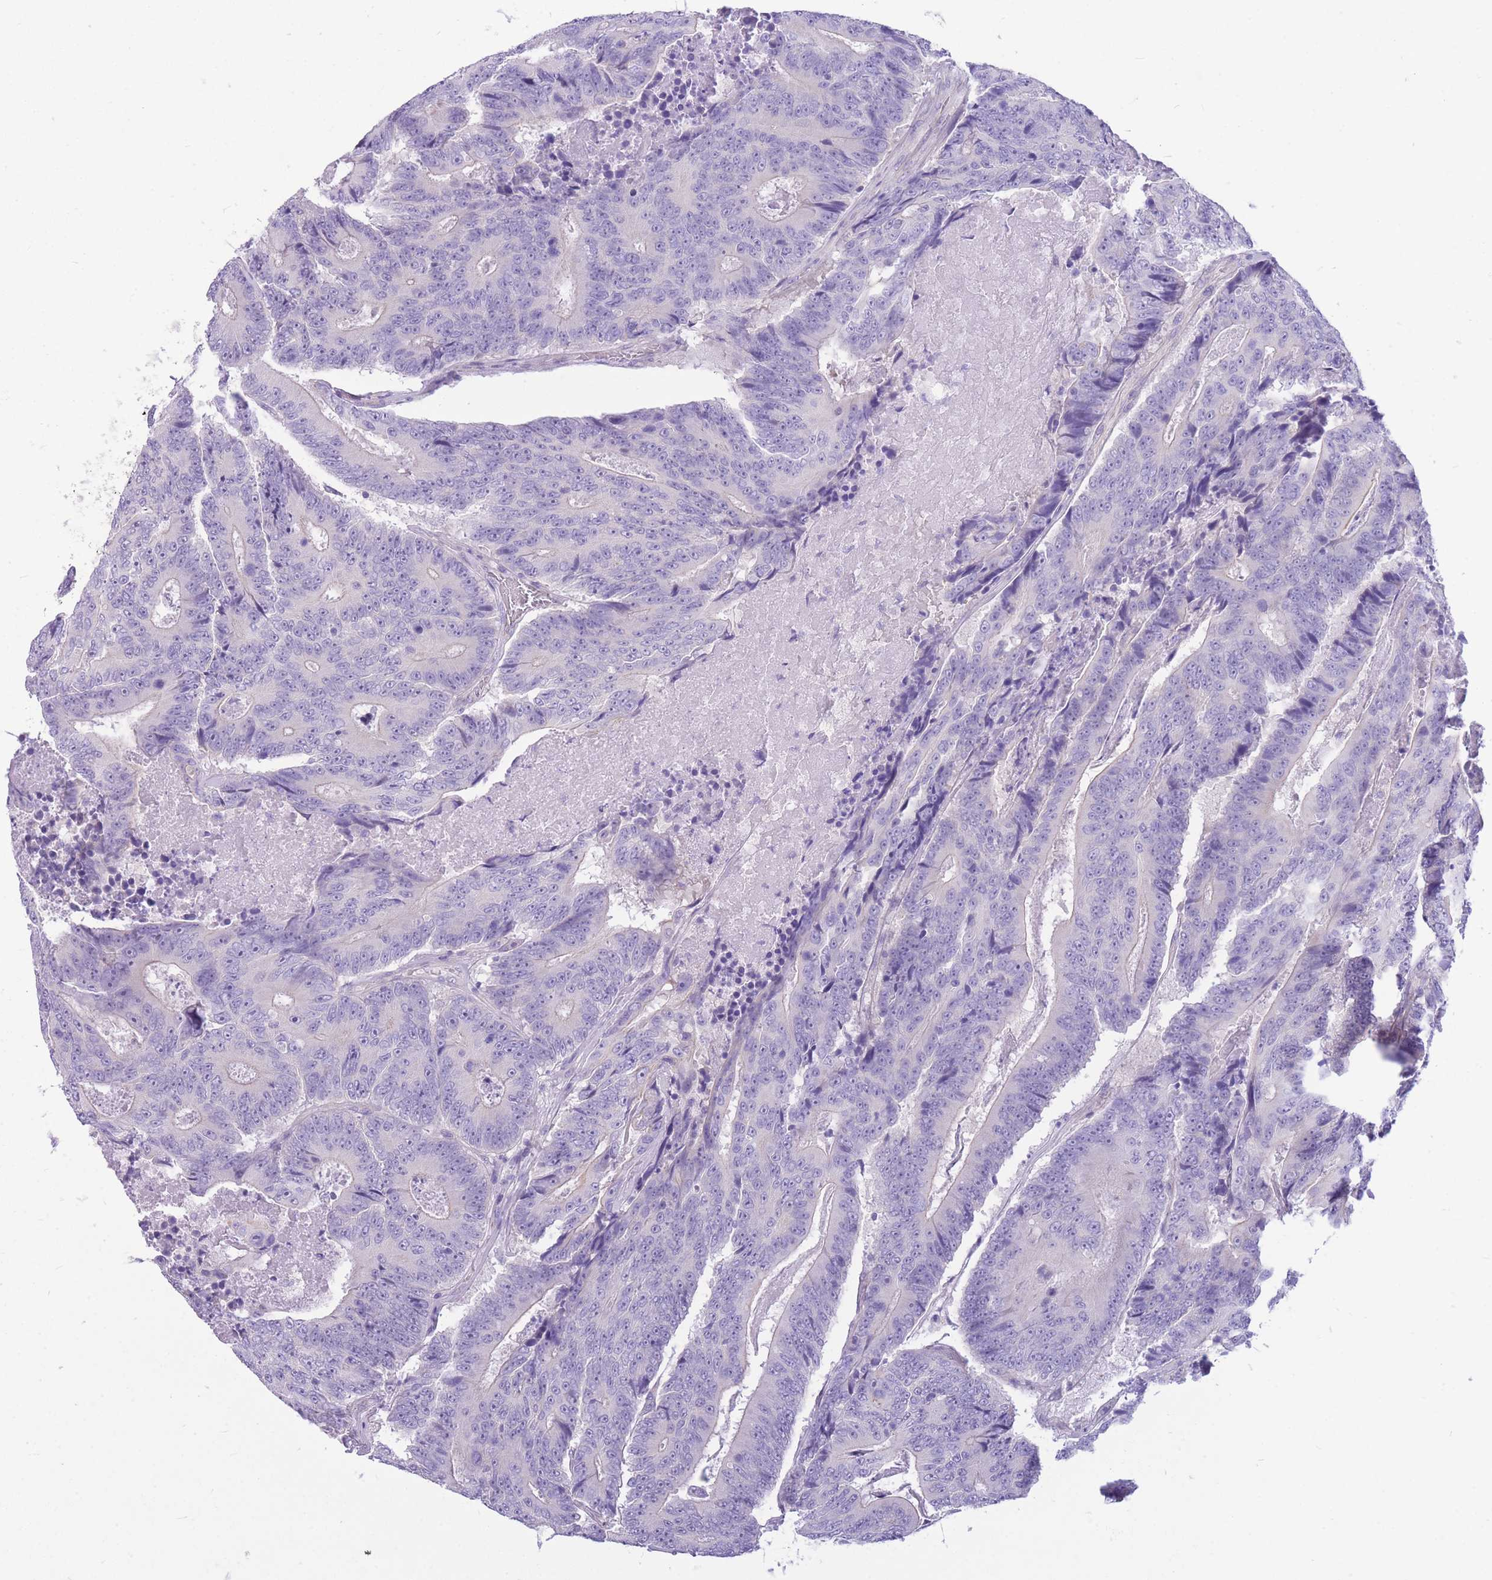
{"staining": {"intensity": "negative", "quantity": "none", "location": "none"}, "tissue": "colorectal cancer", "cell_type": "Tumor cells", "image_type": "cancer", "snomed": [{"axis": "morphology", "description": "Adenocarcinoma, NOS"}, {"axis": "topography", "description": "Colon"}], "caption": "This is an IHC histopathology image of colorectal adenocarcinoma. There is no staining in tumor cells.", "gene": "ZNF311", "patient": {"sex": "male", "age": 83}}